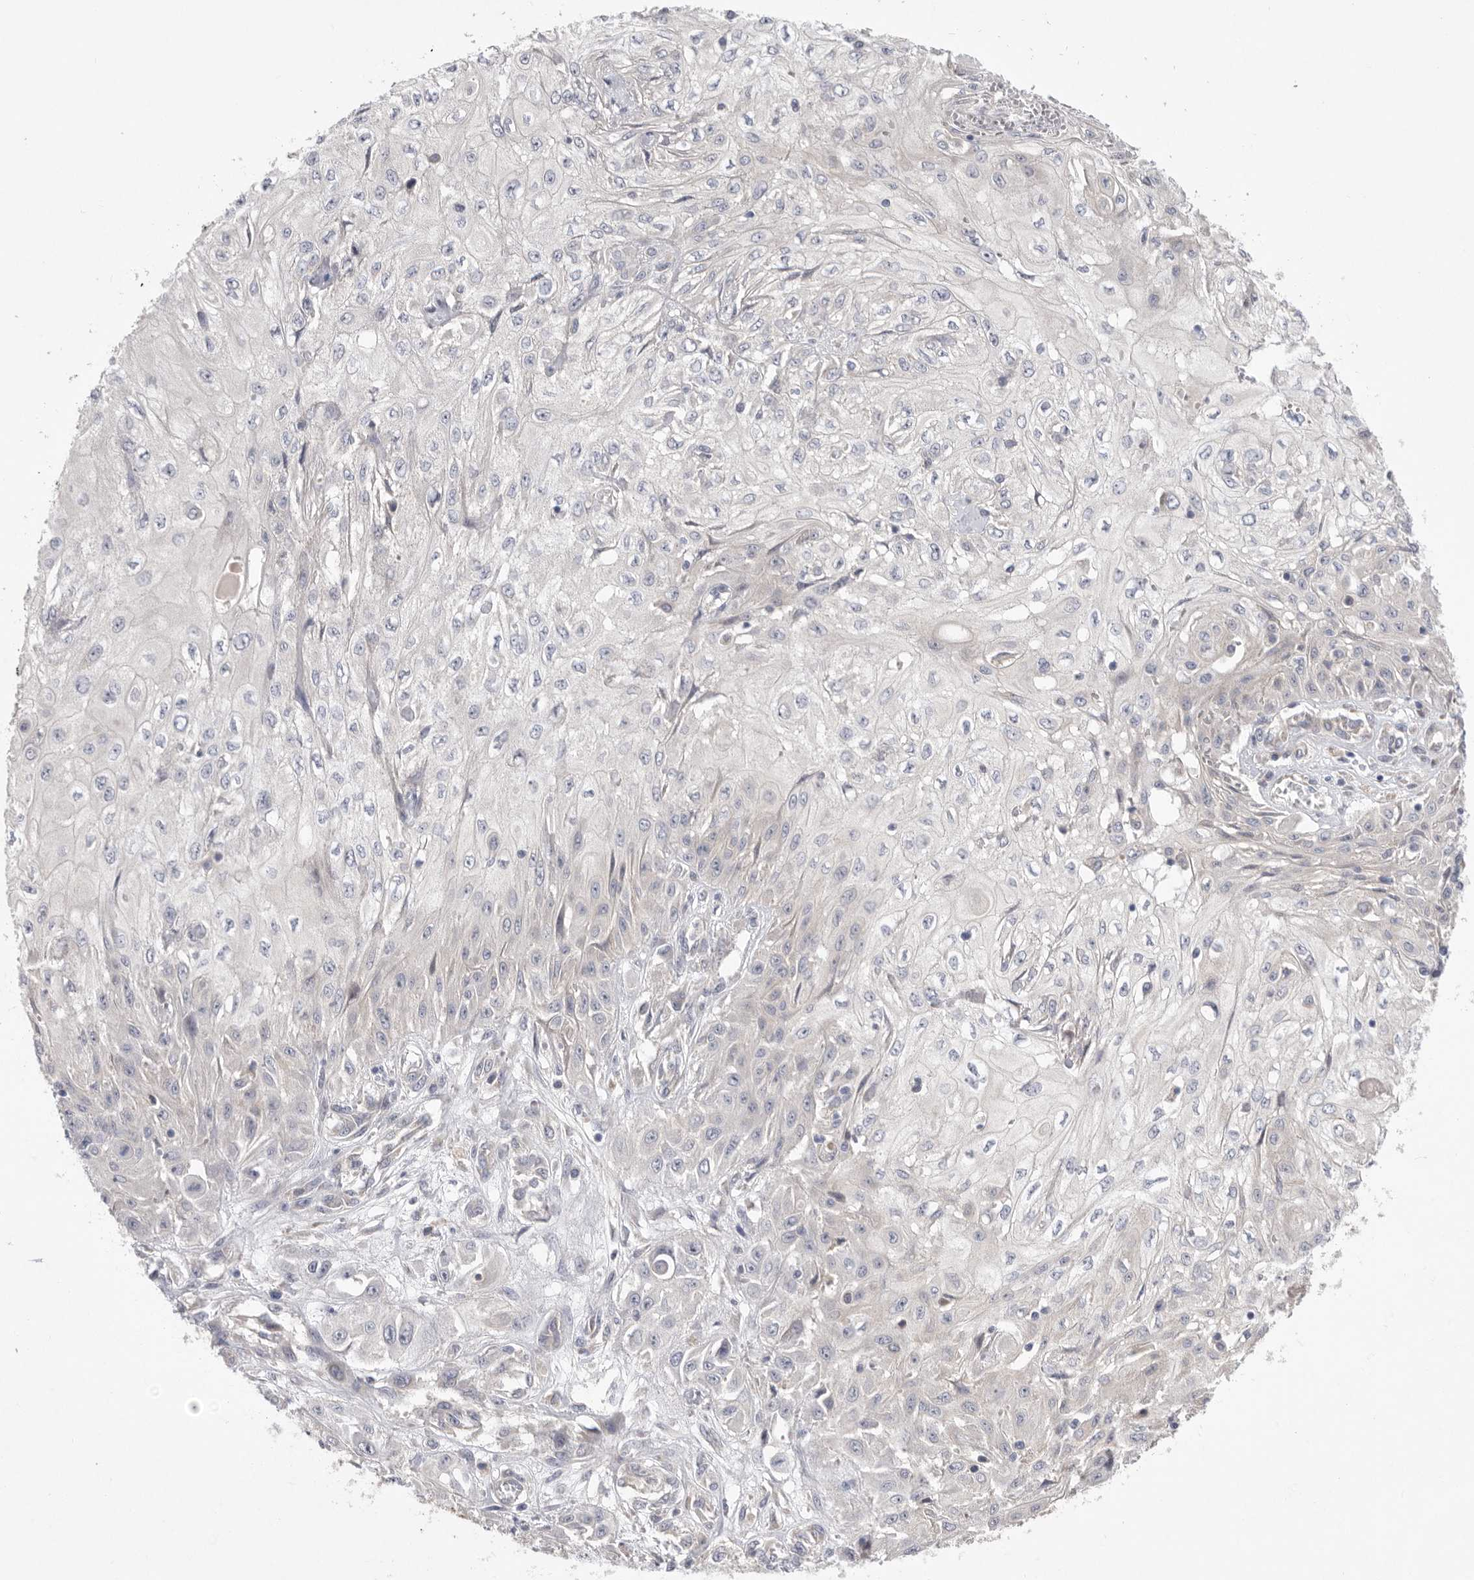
{"staining": {"intensity": "negative", "quantity": "none", "location": "none"}, "tissue": "skin cancer", "cell_type": "Tumor cells", "image_type": "cancer", "snomed": [{"axis": "morphology", "description": "Squamous cell carcinoma, NOS"}, {"axis": "morphology", "description": "Squamous cell carcinoma, metastatic, NOS"}, {"axis": "topography", "description": "Skin"}, {"axis": "topography", "description": "Lymph node"}], "caption": "Immunohistochemical staining of skin metastatic squamous cell carcinoma shows no significant expression in tumor cells.", "gene": "MTFR1L", "patient": {"sex": "male", "age": 75}}